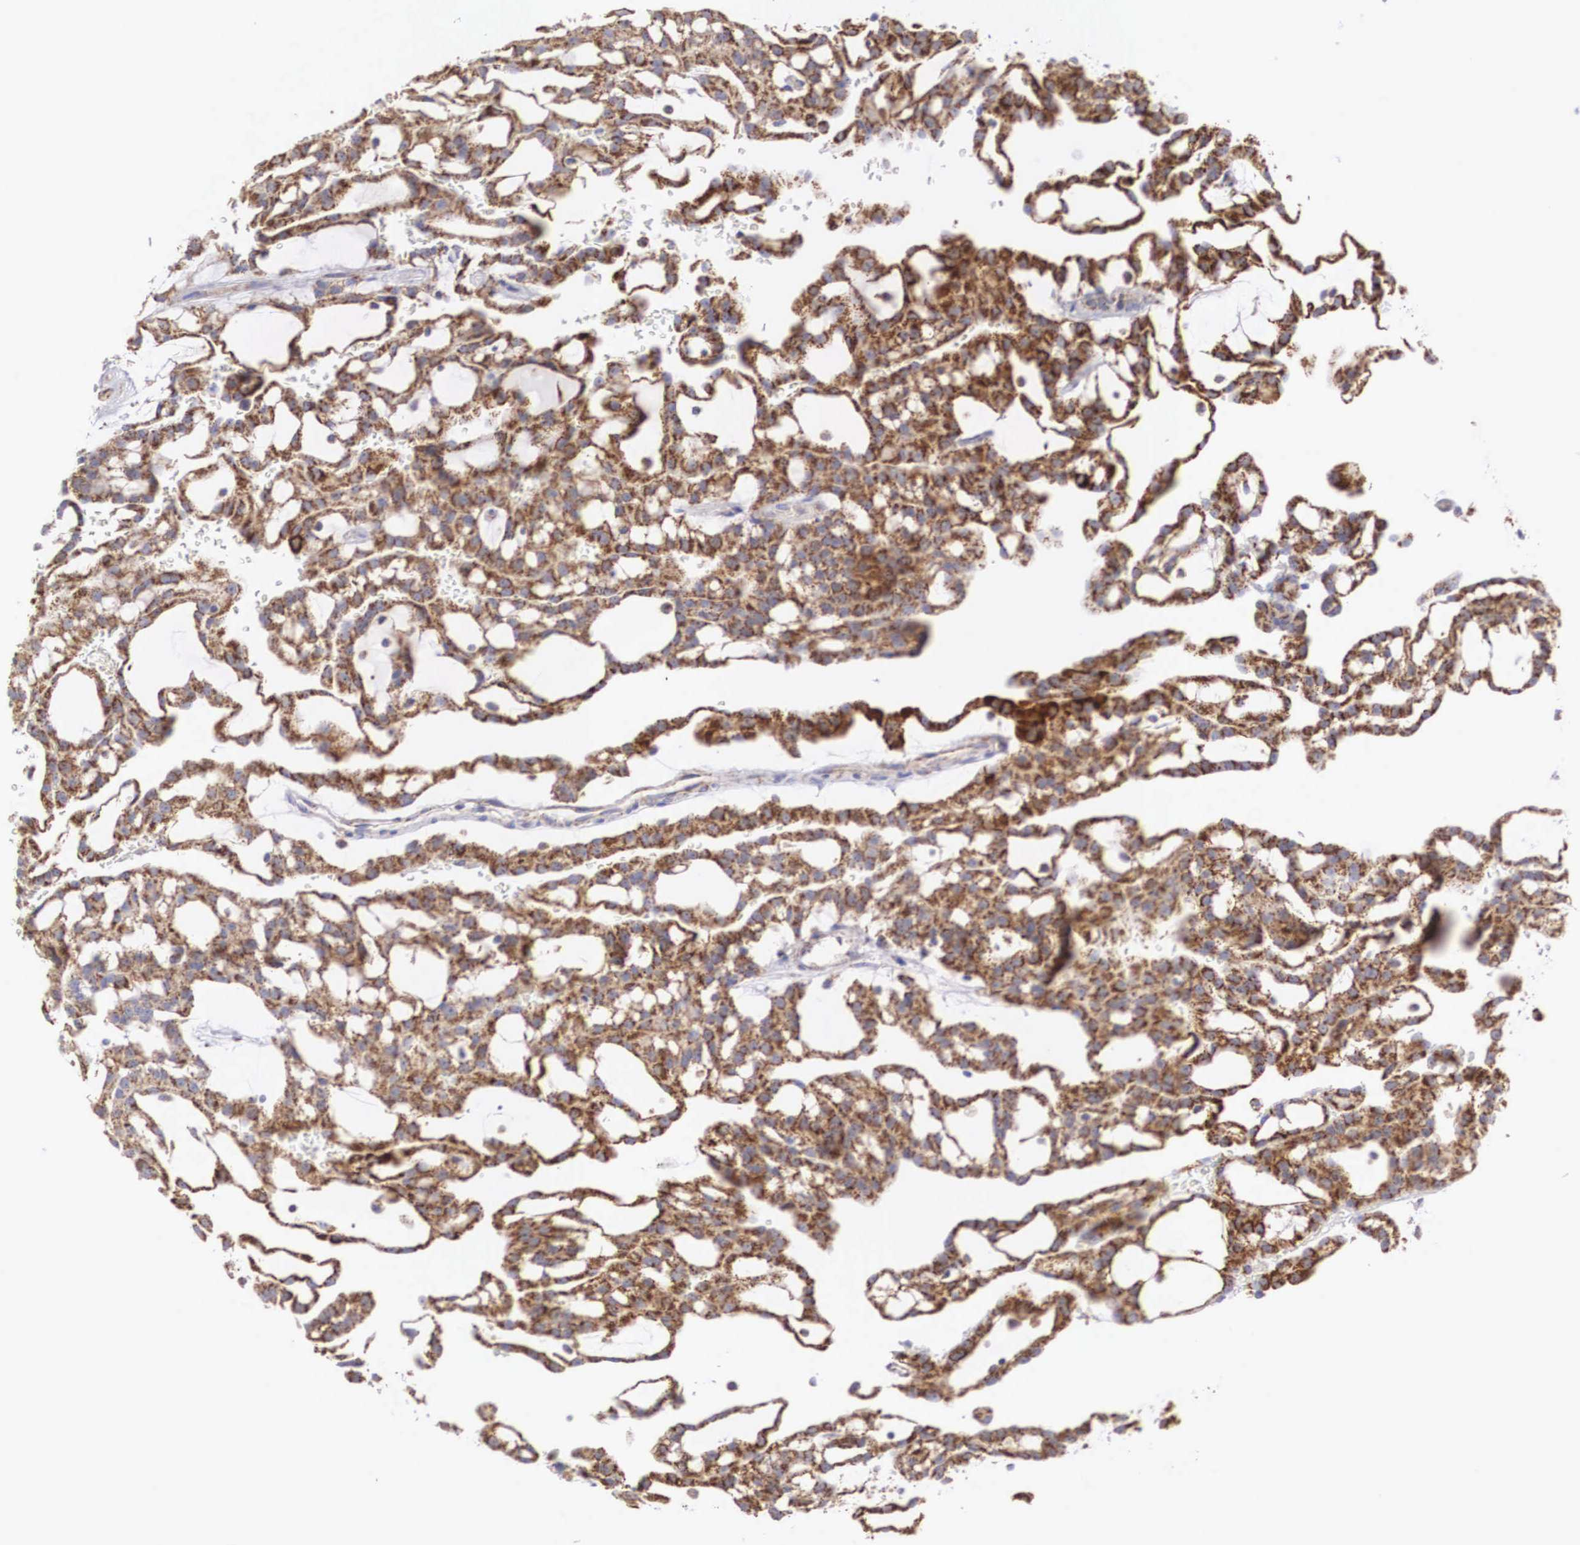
{"staining": {"intensity": "strong", "quantity": ">75%", "location": "cytoplasmic/membranous"}, "tissue": "renal cancer", "cell_type": "Tumor cells", "image_type": "cancer", "snomed": [{"axis": "morphology", "description": "Adenocarcinoma, NOS"}, {"axis": "topography", "description": "Kidney"}], "caption": "Immunohistochemistry (IHC) micrograph of neoplastic tissue: renal cancer stained using immunohistochemistry (IHC) exhibits high levels of strong protein expression localized specifically in the cytoplasmic/membranous of tumor cells, appearing as a cytoplasmic/membranous brown color.", "gene": "XPNPEP3", "patient": {"sex": "male", "age": 63}}